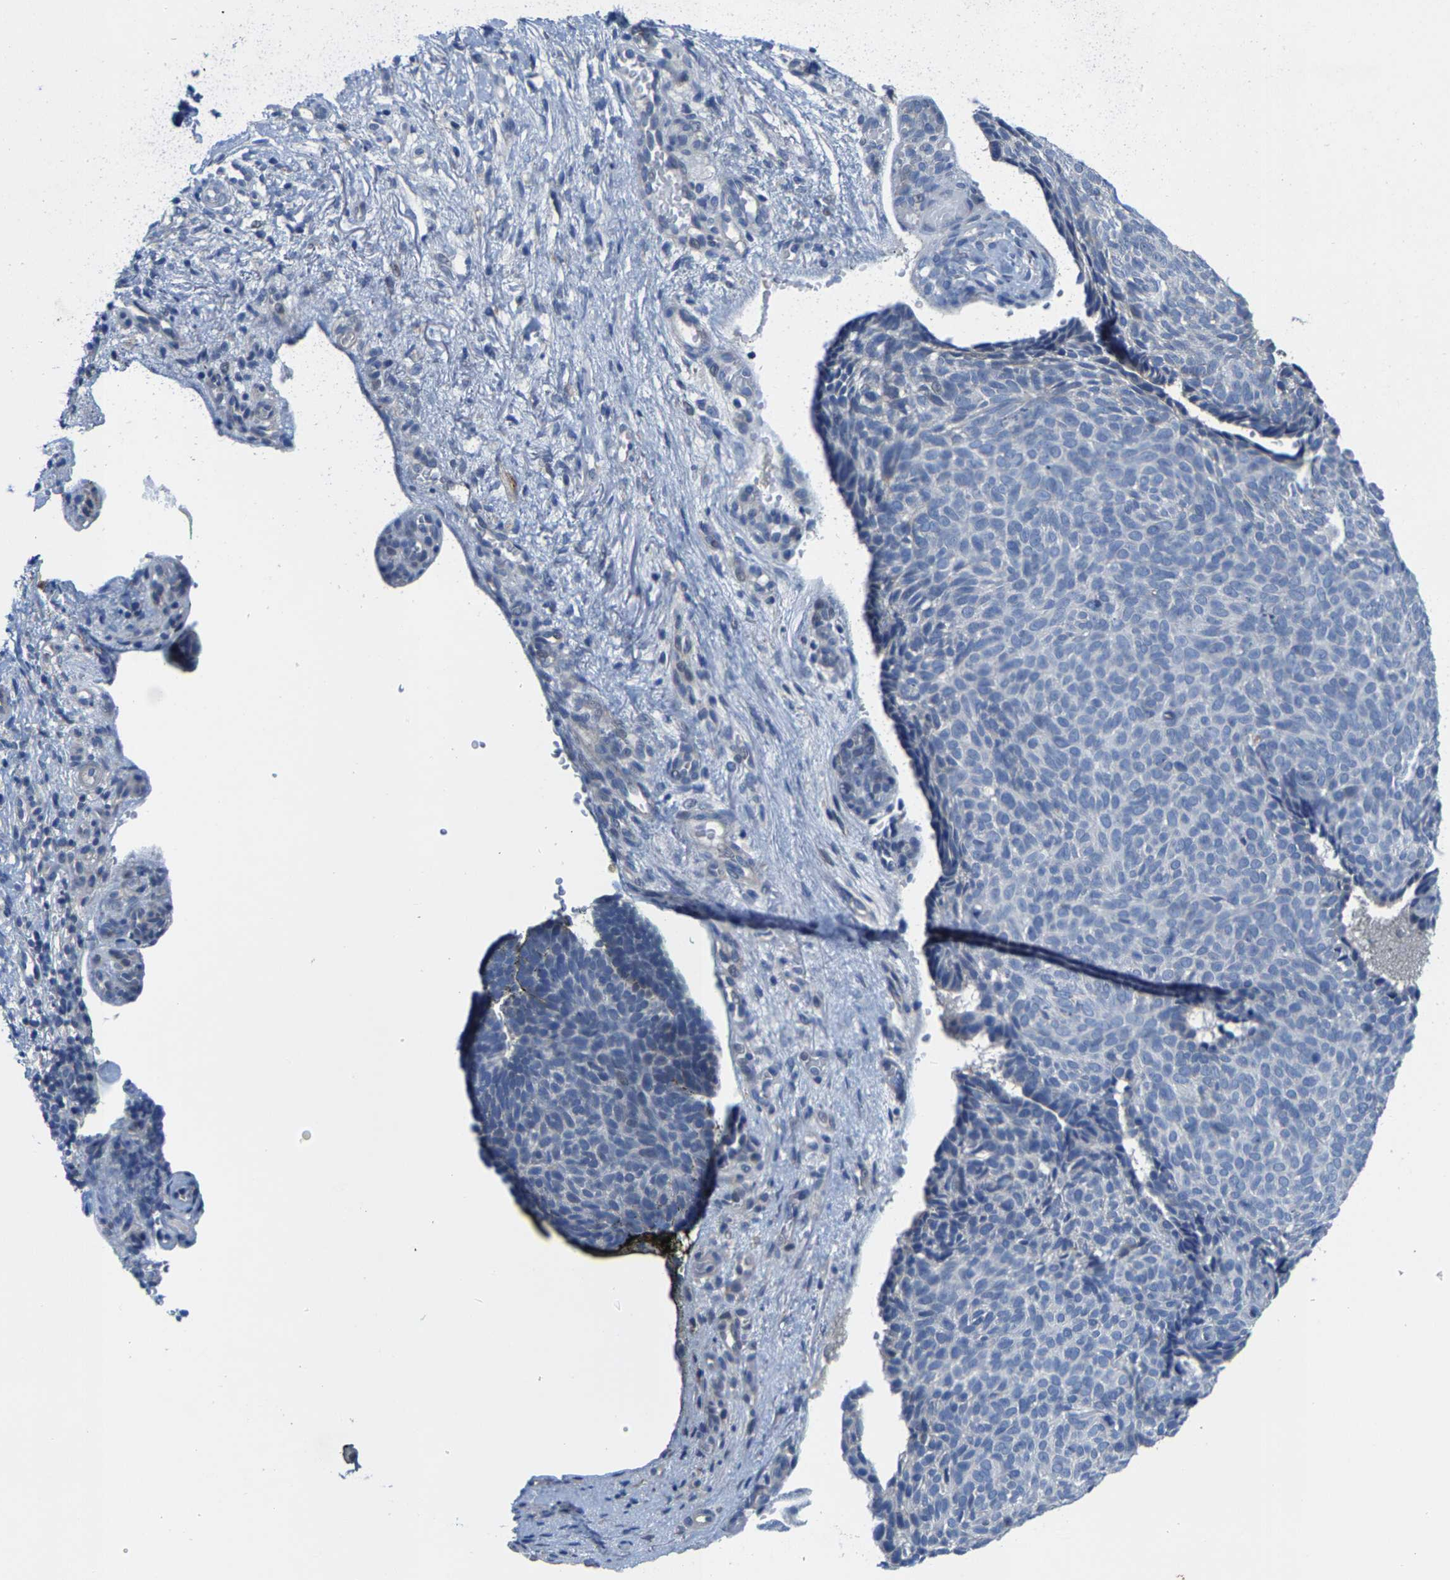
{"staining": {"intensity": "negative", "quantity": "none", "location": "none"}, "tissue": "skin cancer", "cell_type": "Tumor cells", "image_type": "cancer", "snomed": [{"axis": "morphology", "description": "Basal cell carcinoma"}, {"axis": "topography", "description": "Skin"}], "caption": "Histopathology image shows no protein positivity in tumor cells of skin cancer tissue.", "gene": "KLHL1", "patient": {"sex": "male", "age": 61}}